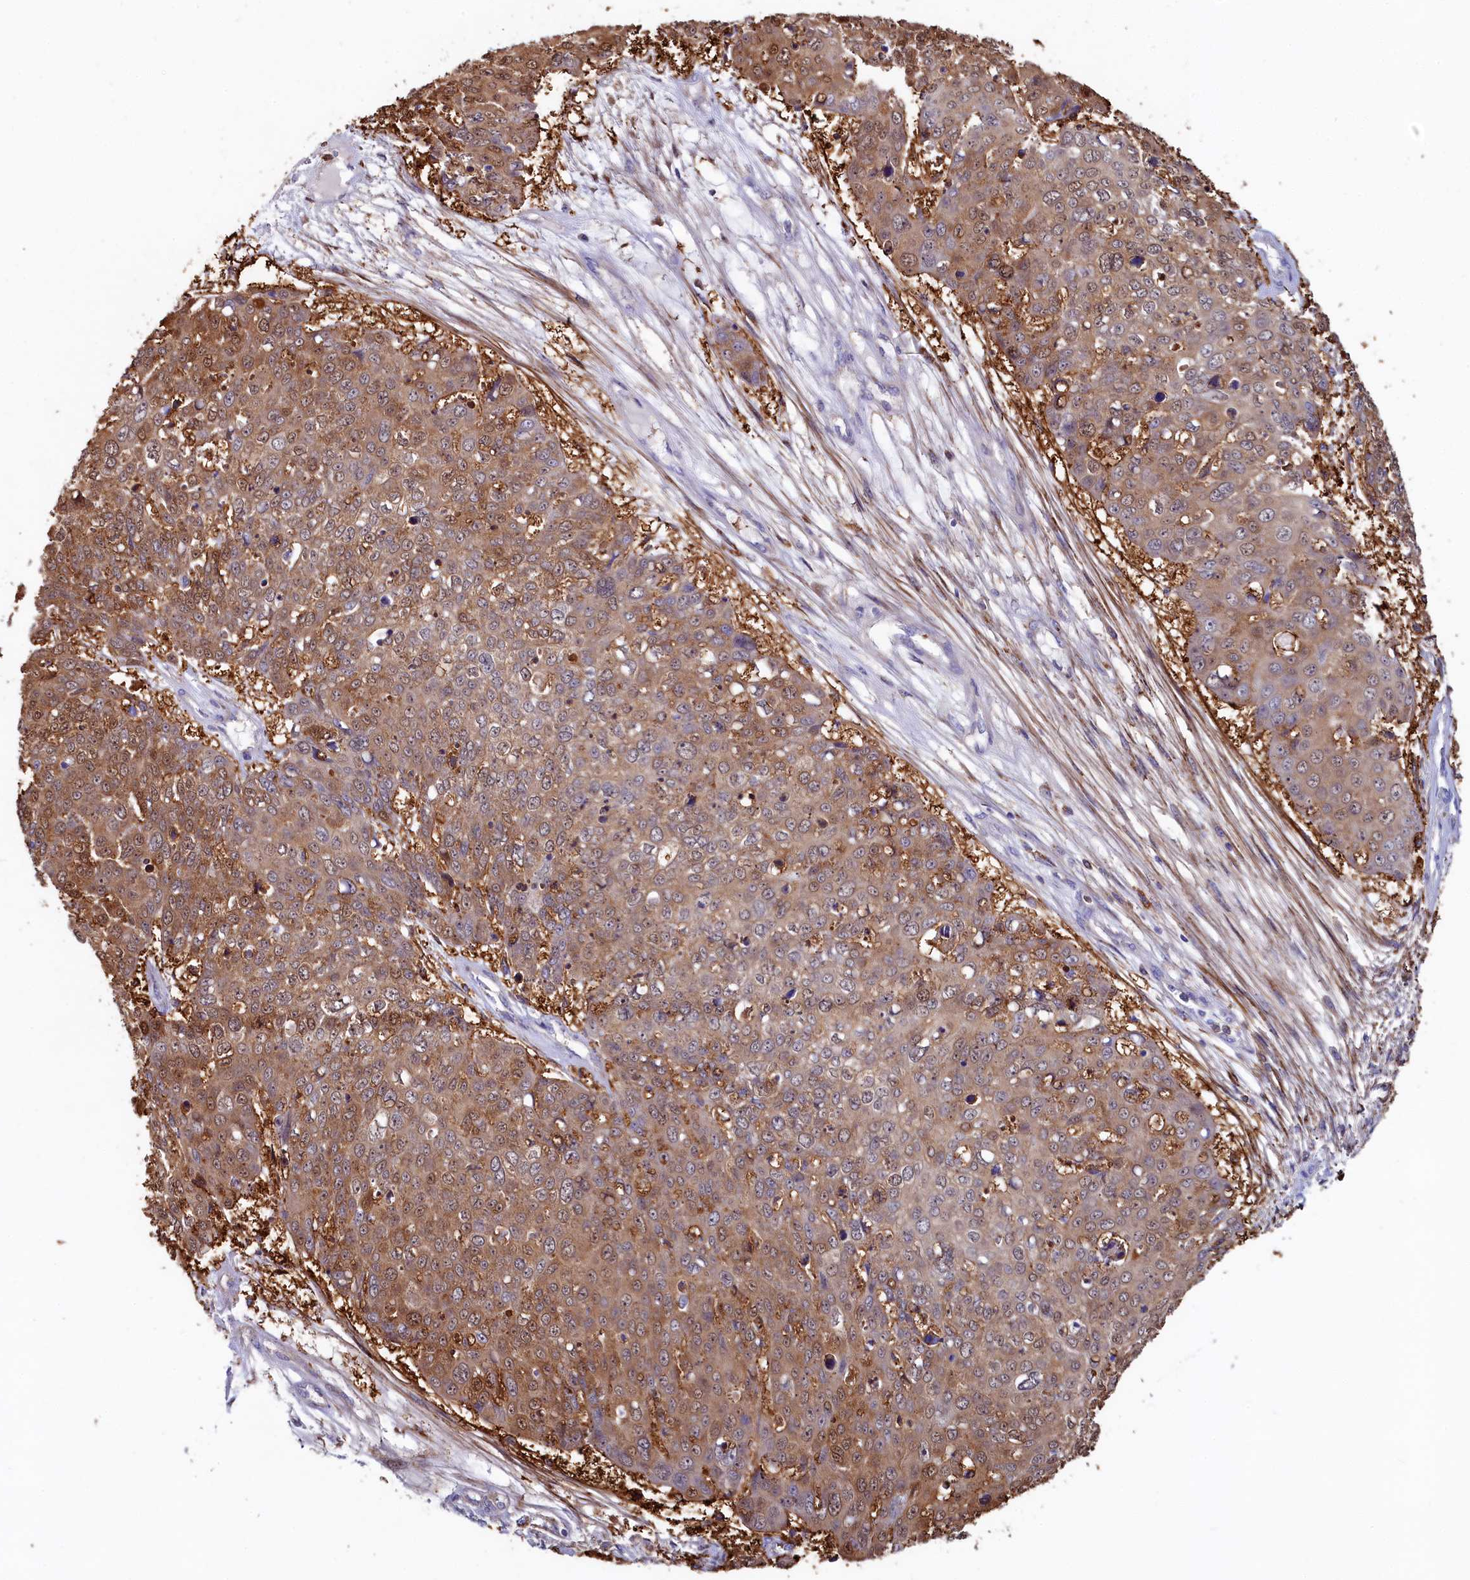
{"staining": {"intensity": "moderate", "quantity": ">75%", "location": "cytoplasmic/membranous"}, "tissue": "skin cancer", "cell_type": "Tumor cells", "image_type": "cancer", "snomed": [{"axis": "morphology", "description": "Squamous cell carcinoma, NOS"}, {"axis": "topography", "description": "Skin"}], "caption": "Human skin cancer stained for a protein (brown) demonstrates moderate cytoplasmic/membranous positive positivity in about >75% of tumor cells.", "gene": "ASTE1", "patient": {"sex": "male", "age": 71}}